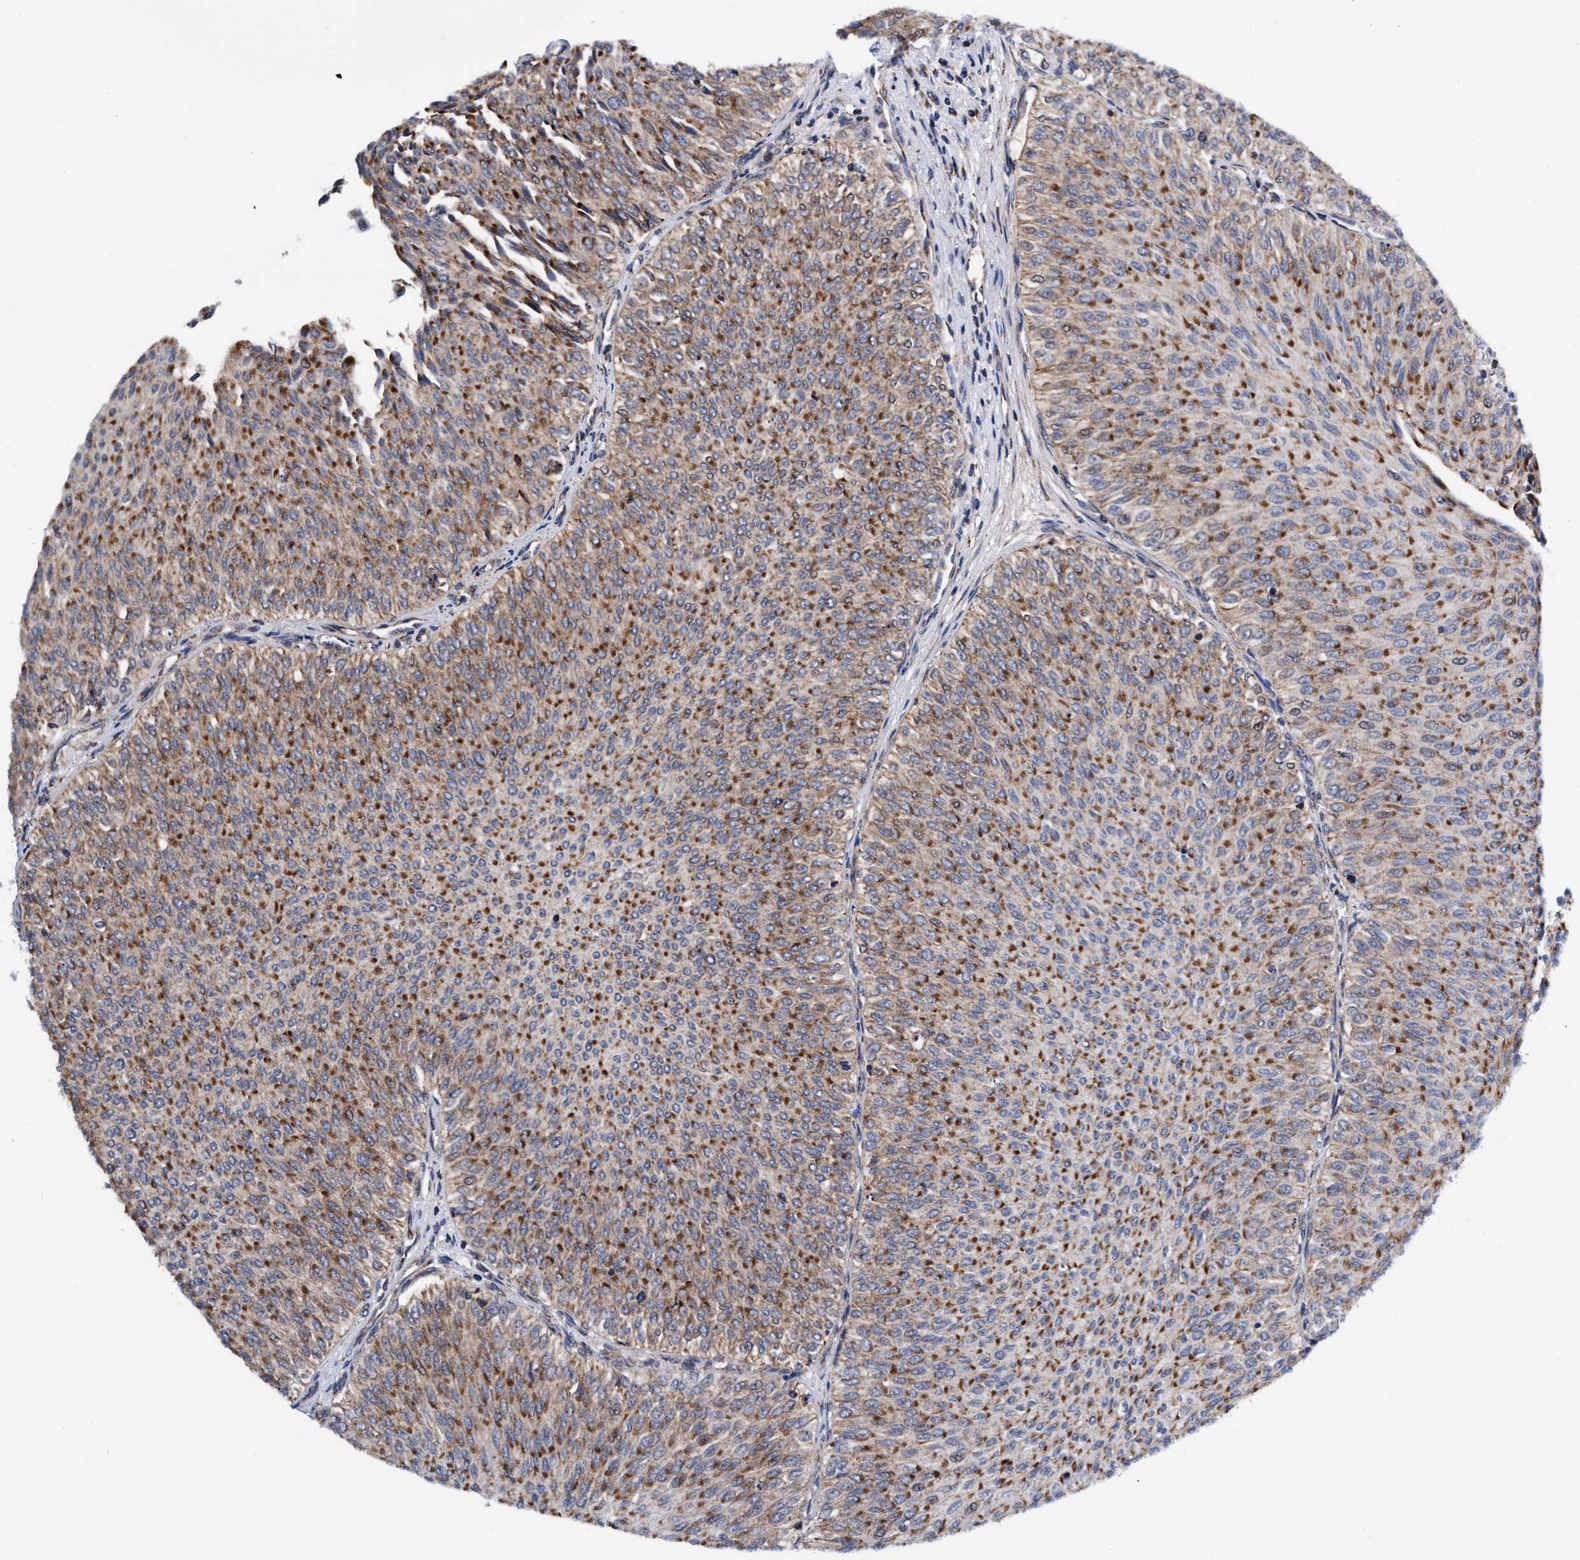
{"staining": {"intensity": "moderate", "quantity": ">75%", "location": "cytoplasmic/membranous"}, "tissue": "urothelial cancer", "cell_type": "Tumor cells", "image_type": "cancer", "snomed": [{"axis": "morphology", "description": "Urothelial carcinoma, Low grade"}, {"axis": "topography", "description": "Urinary bladder"}], "caption": "Urothelial carcinoma (low-grade) stained with a protein marker reveals moderate staining in tumor cells.", "gene": "AGAP2", "patient": {"sex": "male", "age": 78}}